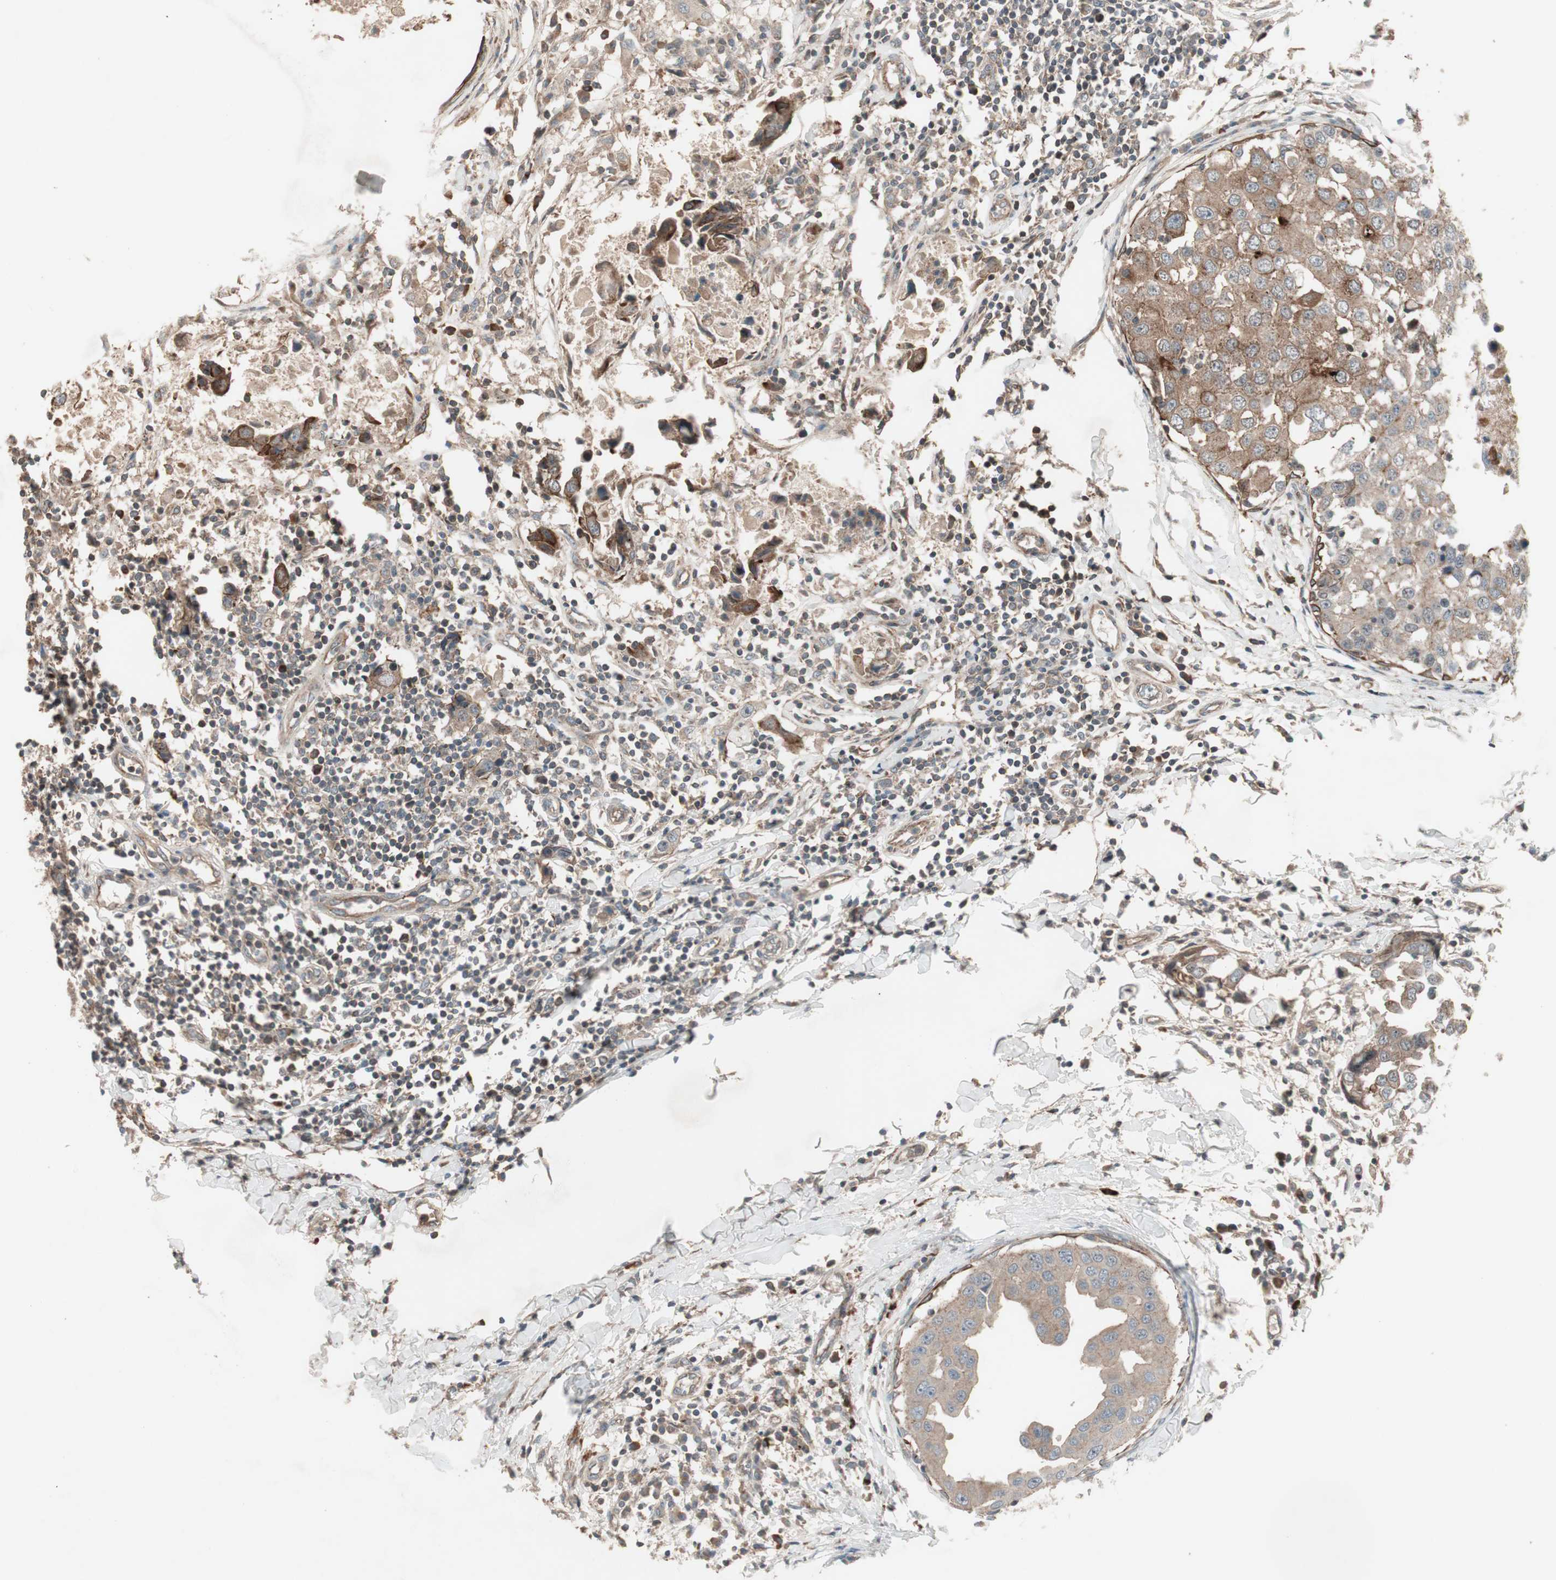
{"staining": {"intensity": "moderate", "quantity": ">75%", "location": "cytoplasmic/membranous"}, "tissue": "breast cancer", "cell_type": "Tumor cells", "image_type": "cancer", "snomed": [{"axis": "morphology", "description": "Duct carcinoma"}, {"axis": "topography", "description": "Breast"}], "caption": "Human breast infiltrating ductal carcinoma stained for a protein (brown) displays moderate cytoplasmic/membranous positive expression in about >75% of tumor cells.", "gene": "TFPI", "patient": {"sex": "female", "age": 27}}